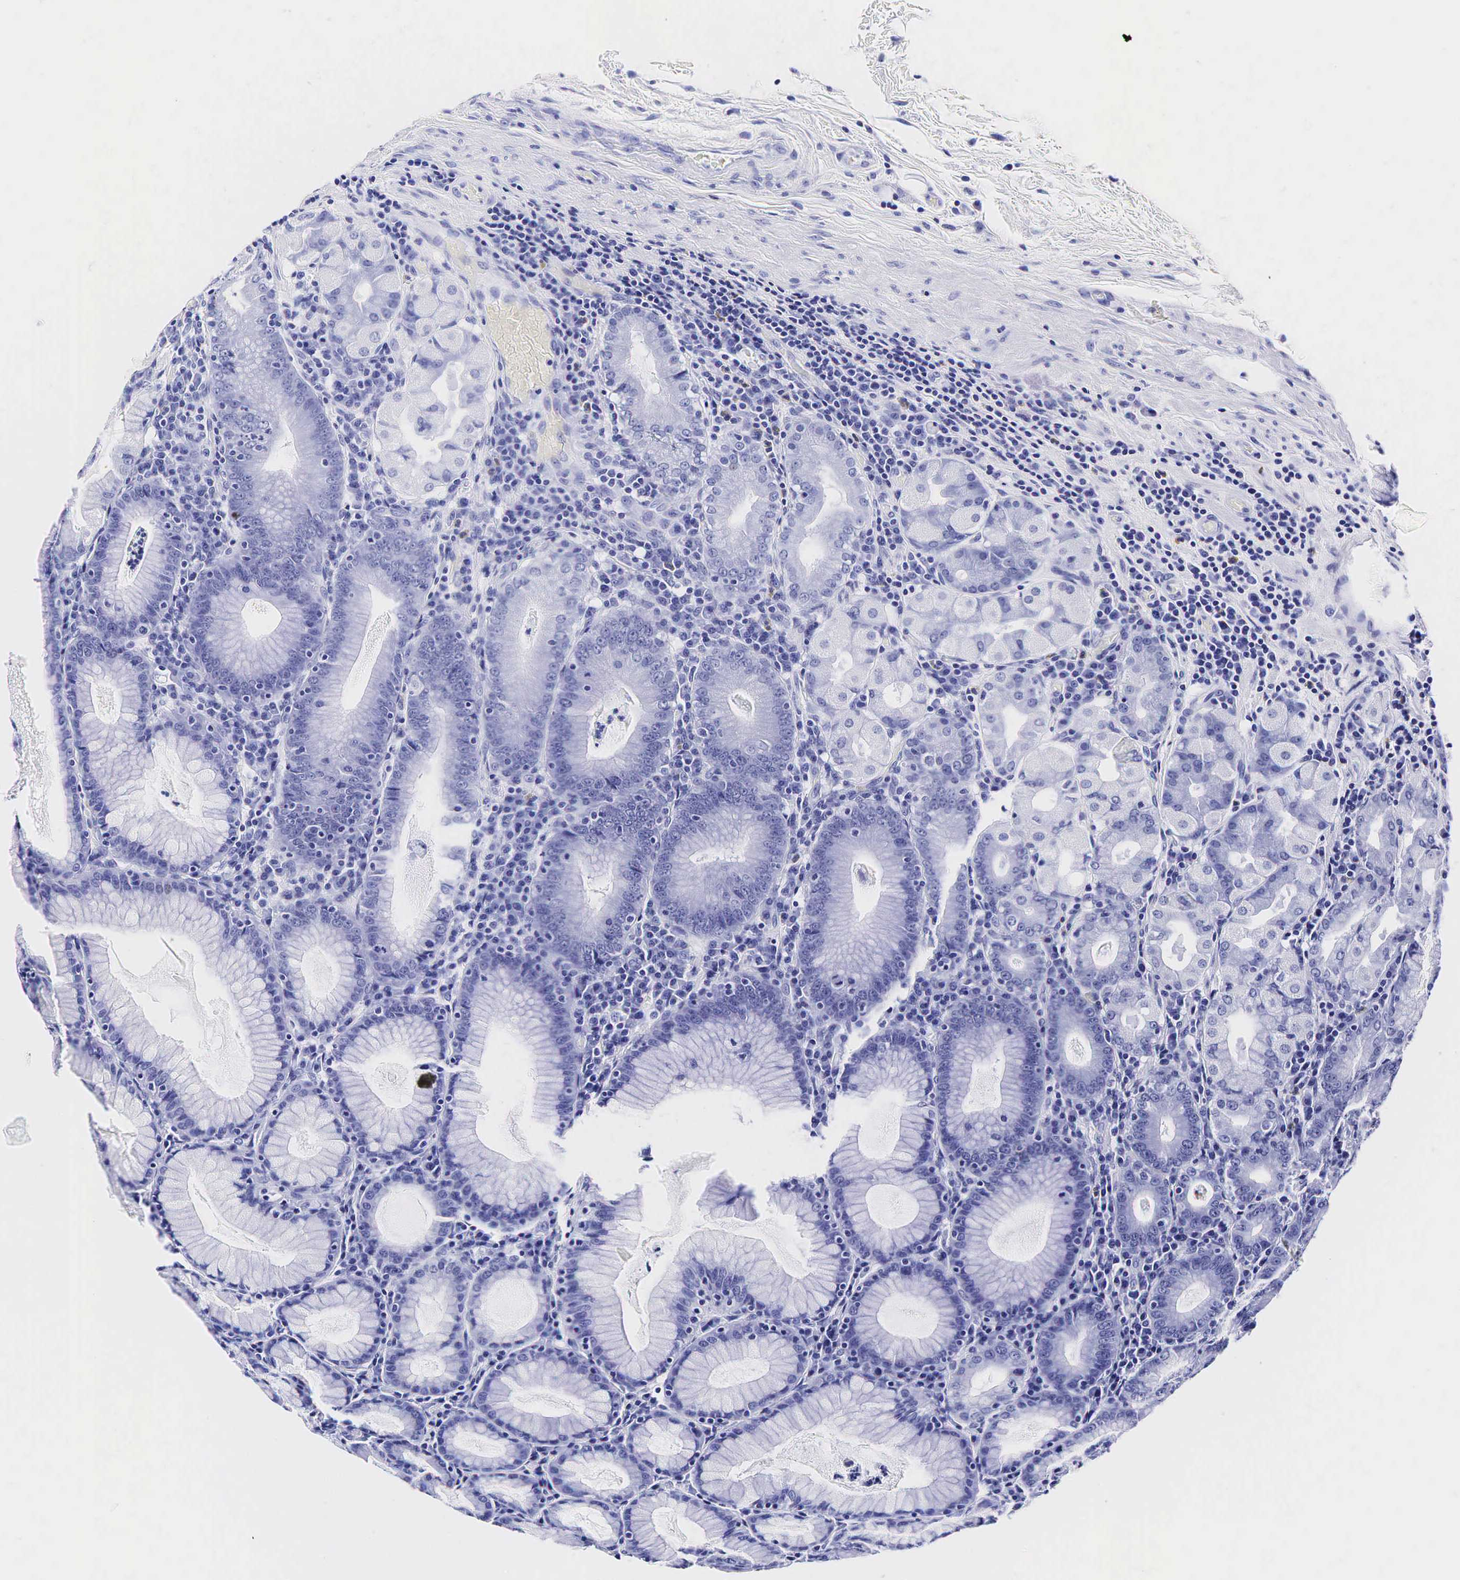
{"staining": {"intensity": "negative", "quantity": "none", "location": "none"}, "tissue": "stomach", "cell_type": "Glandular cells", "image_type": "normal", "snomed": [{"axis": "morphology", "description": "Normal tissue, NOS"}, {"axis": "topography", "description": "Stomach, lower"}], "caption": "High power microscopy image of an IHC image of unremarkable stomach, revealing no significant expression in glandular cells.", "gene": "TG", "patient": {"sex": "female", "age": 43}}